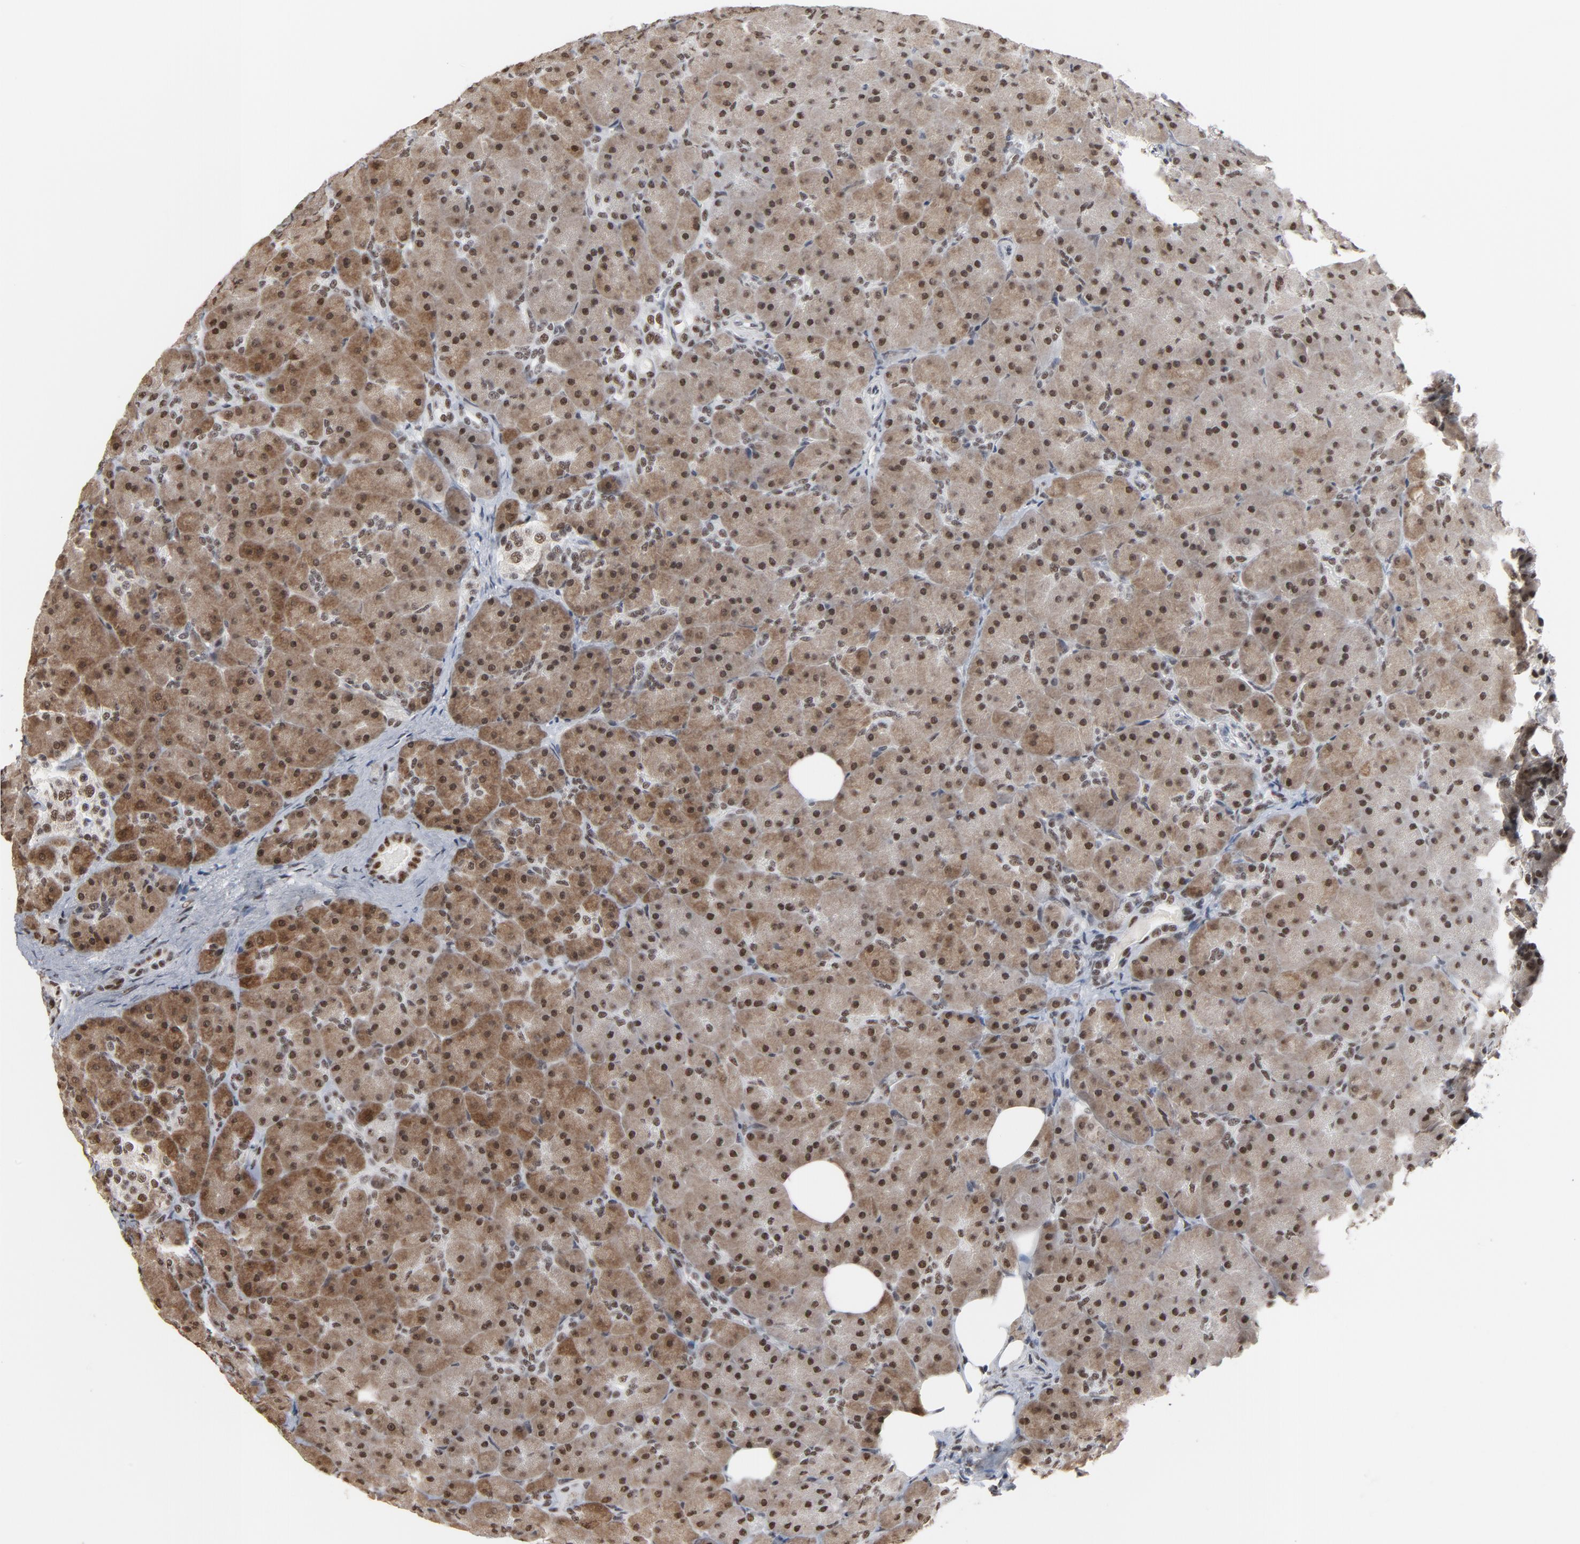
{"staining": {"intensity": "strong", "quantity": ">75%", "location": "cytoplasmic/membranous,nuclear"}, "tissue": "pancreas", "cell_type": "Exocrine glandular cells", "image_type": "normal", "snomed": [{"axis": "morphology", "description": "Normal tissue, NOS"}, {"axis": "topography", "description": "Pancreas"}], "caption": "Immunohistochemistry (DAB) staining of normal human pancreas reveals strong cytoplasmic/membranous,nuclear protein positivity in about >75% of exocrine glandular cells.", "gene": "MRE11", "patient": {"sex": "male", "age": 66}}